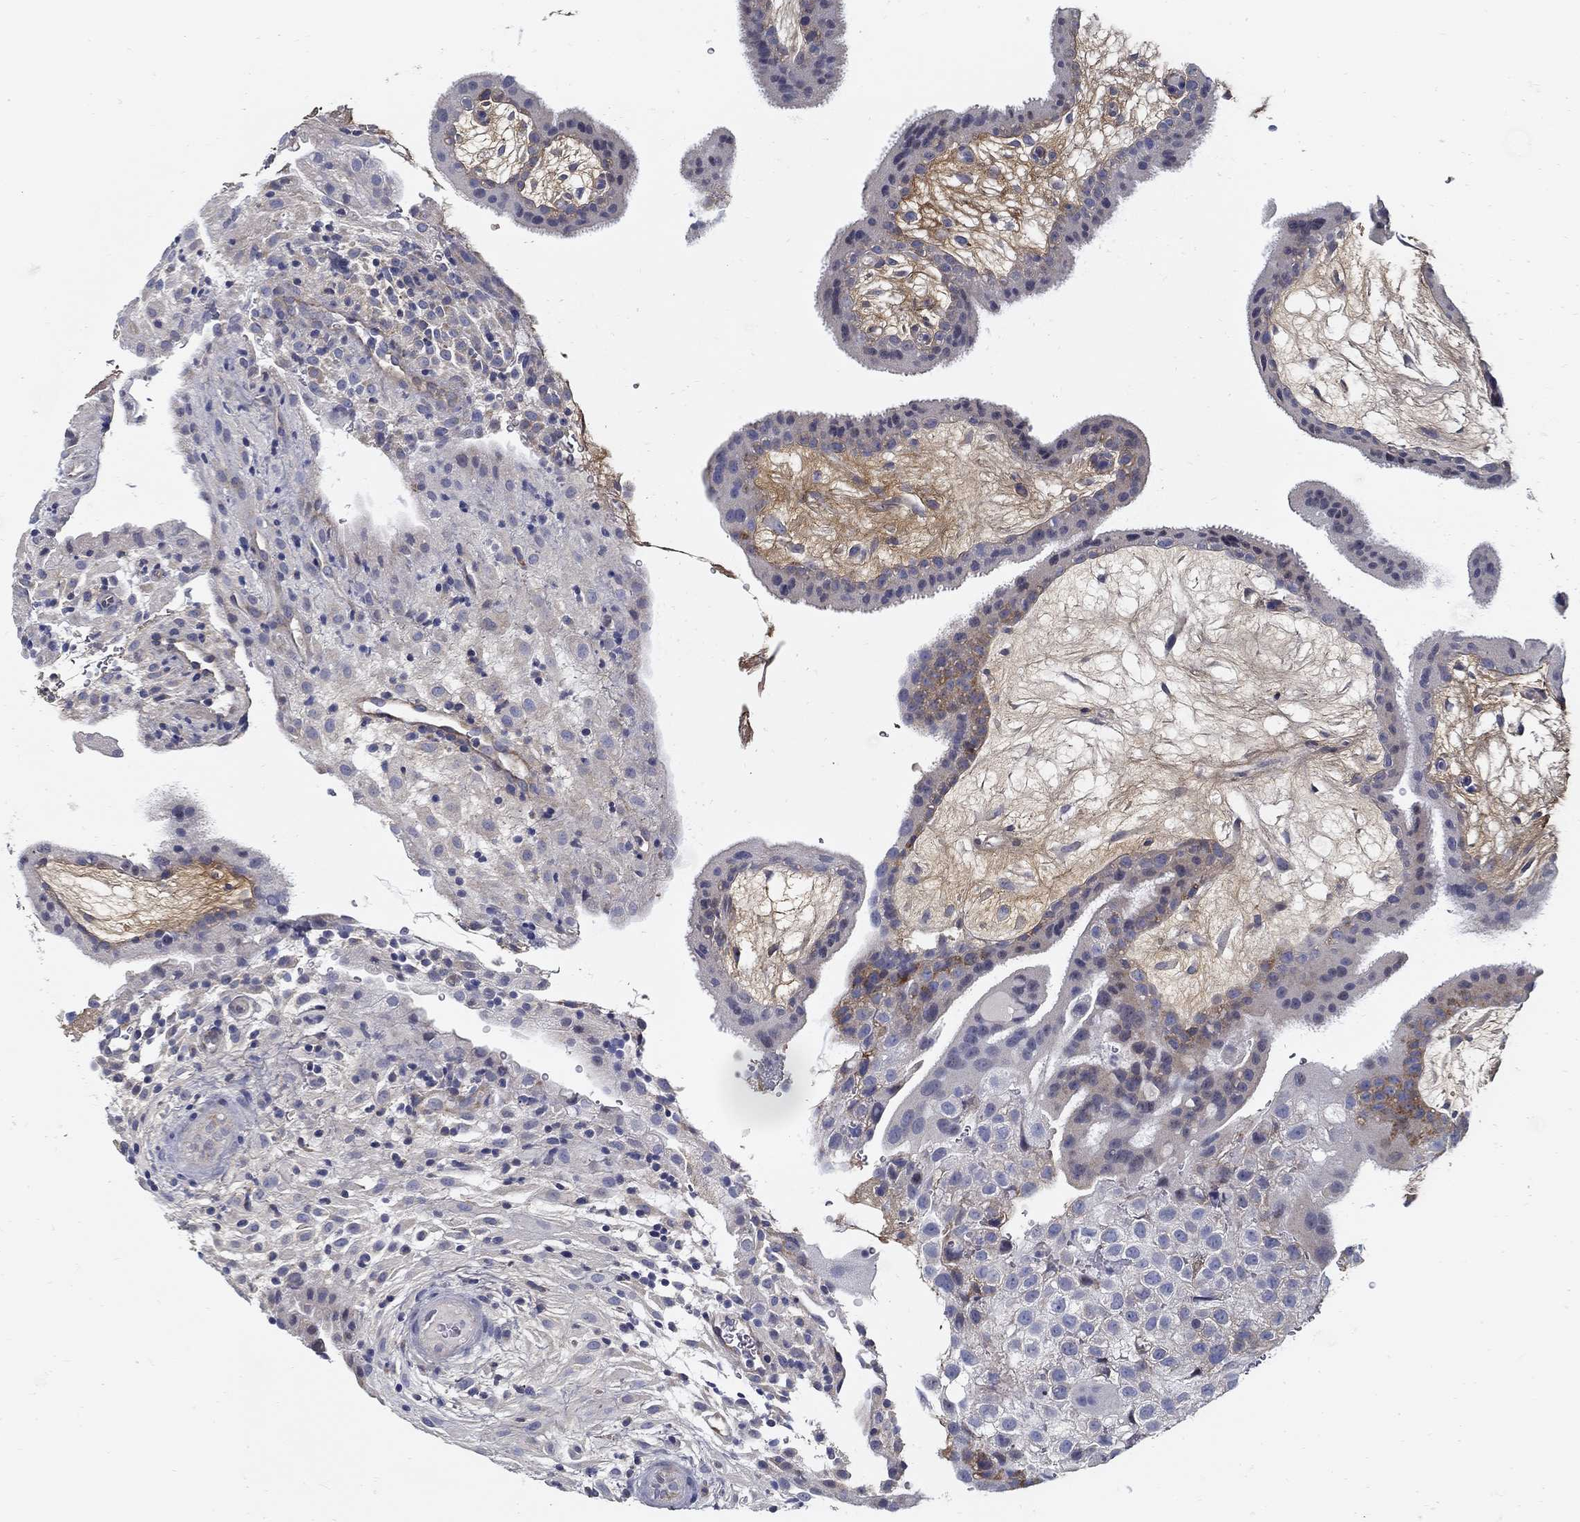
{"staining": {"intensity": "negative", "quantity": "none", "location": "none"}, "tissue": "placenta", "cell_type": "Decidual cells", "image_type": "normal", "snomed": [{"axis": "morphology", "description": "Normal tissue, NOS"}, {"axis": "topography", "description": "Placenta"}], "caption": "IHC of unremarkable human placenta demonstrates no staining in decidual cells. (DAB immunohistochemistry with hematoxylin counter stain).", "gene": "TGFBI", "patient": {"sex": "female", "age": 19}}